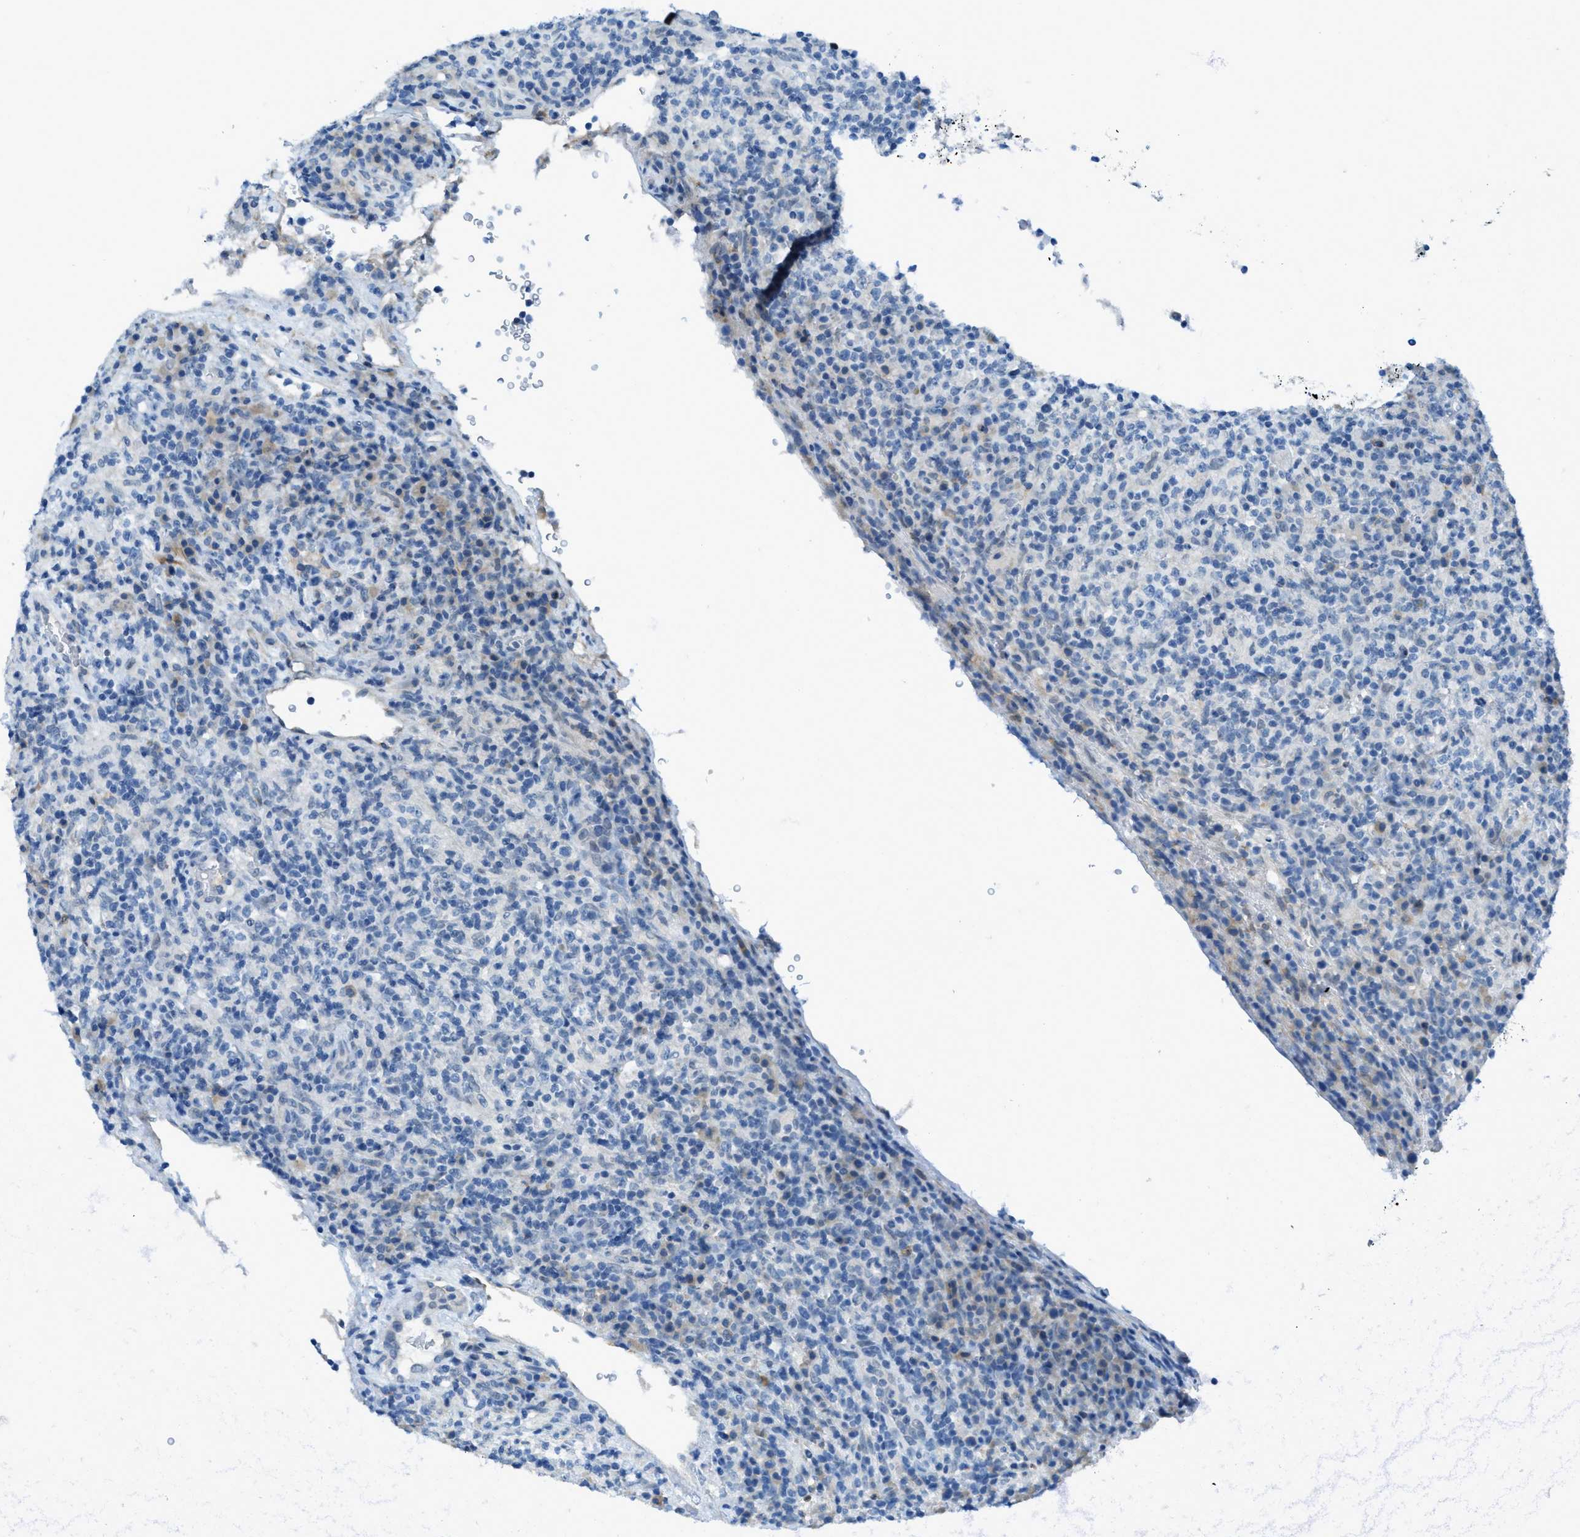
{"staining": {"intensity": "negative", "quantity": "none", "location": "none"}, "tissue": "lymphoma", "cell_type": "Tumor cells", "image_type": "cancer", "snomed": [{"axis": "morphology", "description": "Malignant lymphoma, non-Hodgkin's type, High grade"}, {"axis": "topography", "description": "Lymph node"}], "caption": "This is a histopathology image of IHC staining of lymphoma, which shows no positivity in tumor cells.", "gene": "KLHL8", "patient": {"sex": "female", "age": 76}}